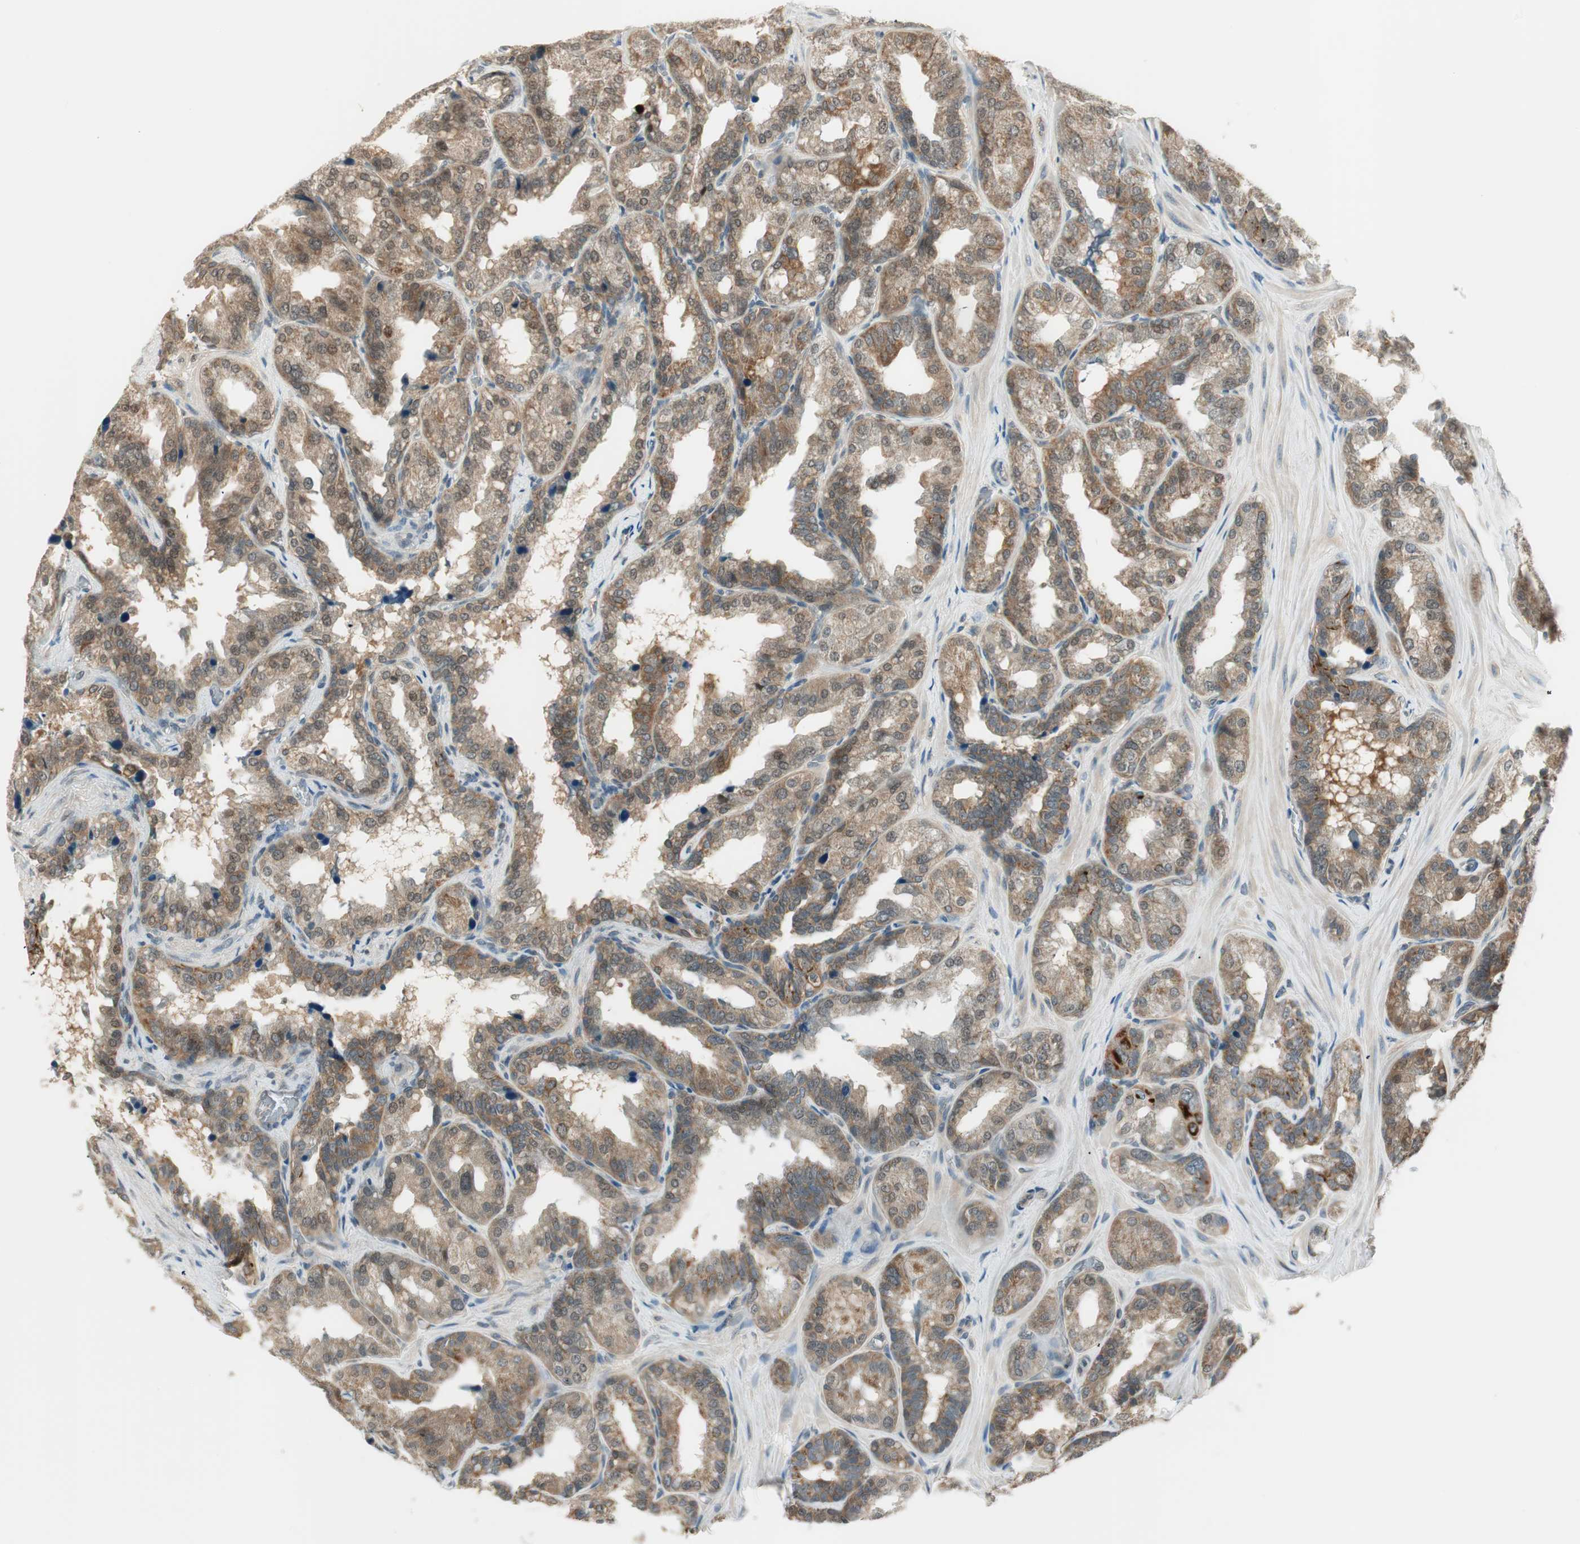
{"staining": {"intensity": "weak", "quantity": ">75%", "location": "cytoplasmic/membranous"}, "tissue": "seminal vesicle", "cell_type": "Glandular cells", "image_type": "normal", "snomed": [{"axis": "morphology", "description": "Normal tissue, NOS"}, {"axis": "topography", "description": "Prostate"}, {"axis": "topography", "description": "Seminal veicle"}], "caption": "Immunohistochemistry (IHC) staining of normal seminal vesicle, which reveals low levels of weak cytoplasmic/membranous expression in approximately >75% of glandular cells indicating weak cytoplasmic/membranous protein staining. The staining was performed using DAB (3,3'-diaminobenzidine) (brown) for protein detection and nuclei were counterstained in hematoxylin (blue).", "gene": "IPO5", "patient": {"sex": "male", "age": 51}}